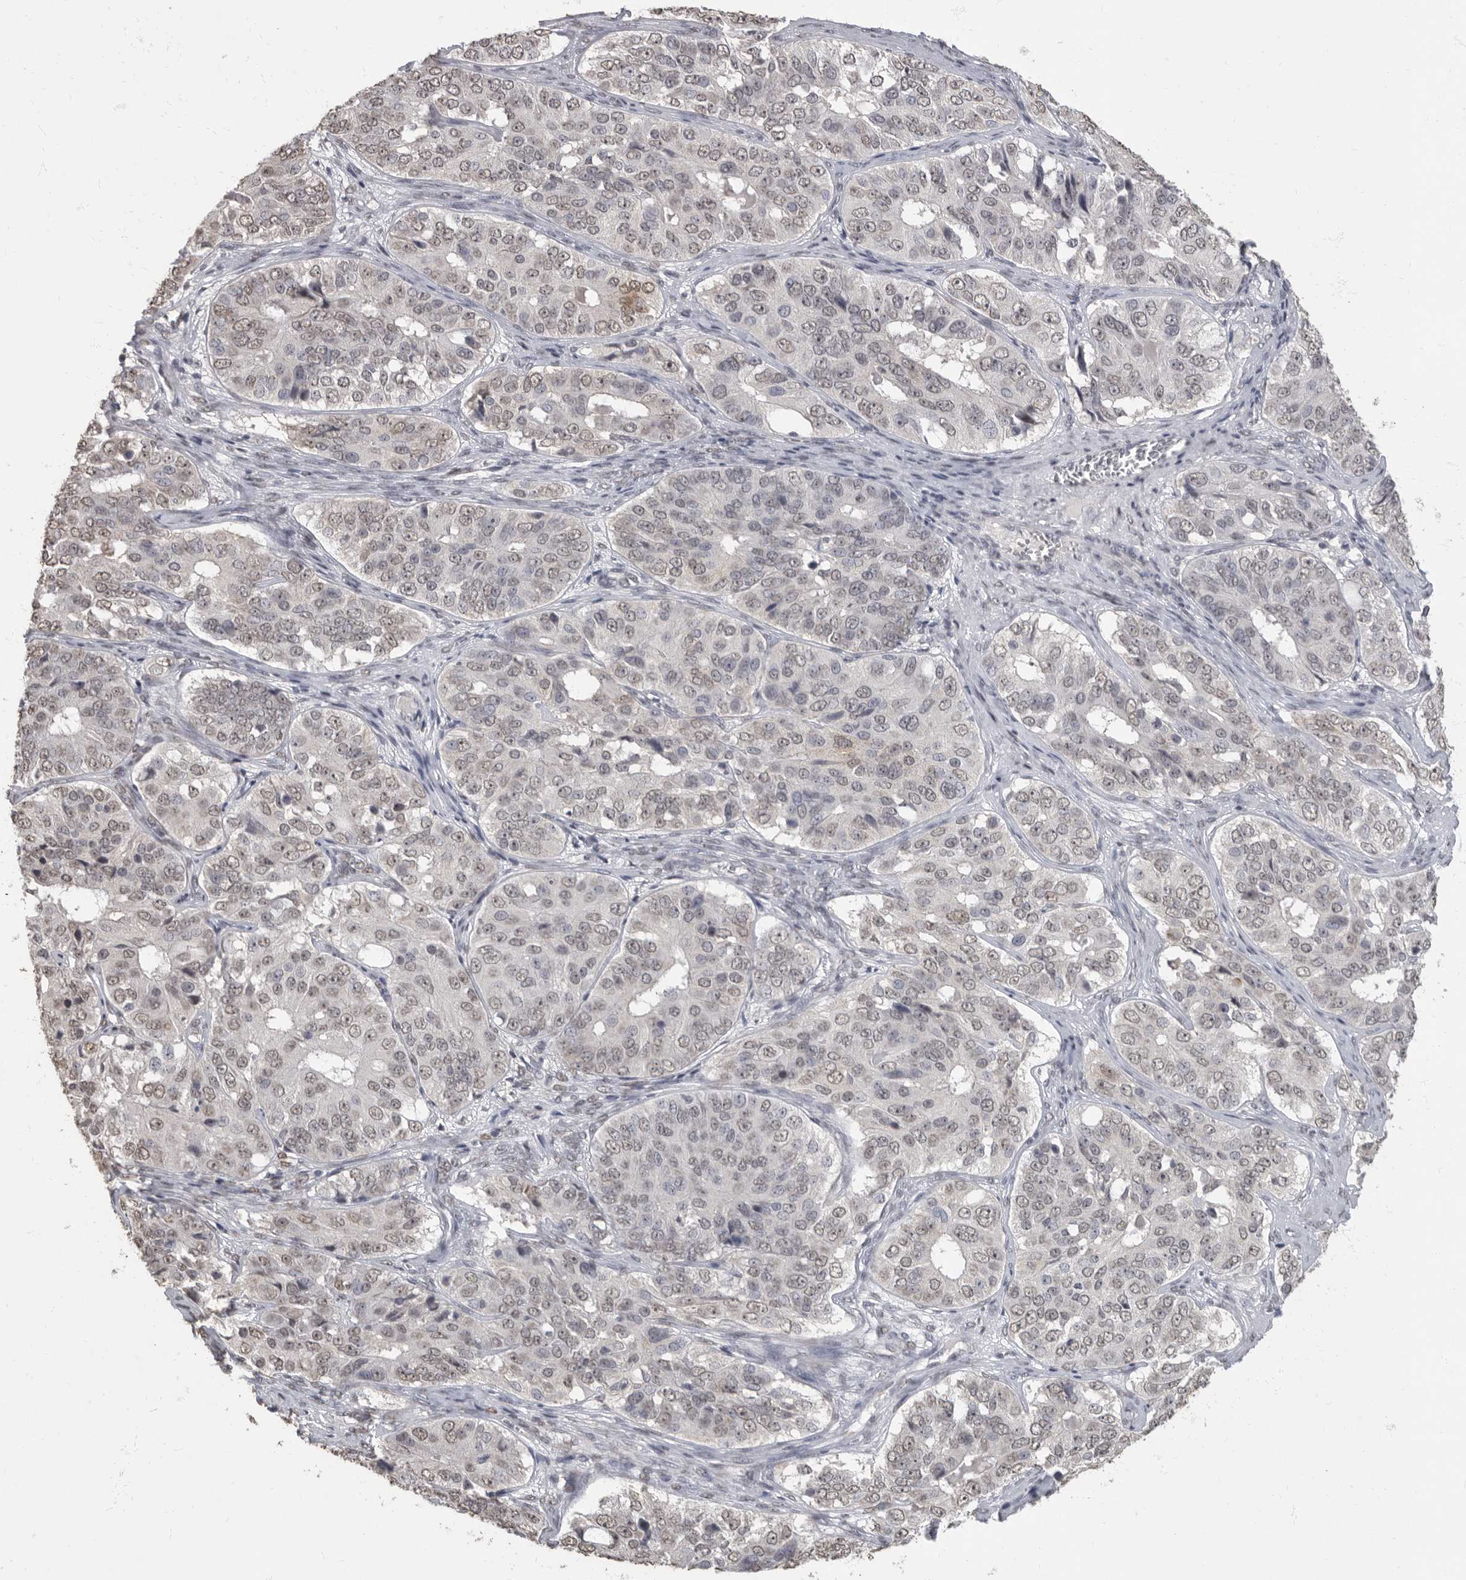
{"staining": {"intensity": "weak", "quantity": ">75%", "location": "nuclear"}, "tissue": "ovarian cancer", "cell_type": "Tumor cells", "image_type": "cancer", "snomed": [{"axis": "morphology", "description": "Carcinoma, endometroid"}, {"axis": "topography", "description": "Ovary"}], "caption": "IHC histopathology image of endometroid carcinoma (ovarian) stained for a protein (brown), which exhibits low levels of weak nuclear positivity in approximately >75% of tumor cells.", "gene": "NBL1", "patient": {"sex": "female", "age": 51}}